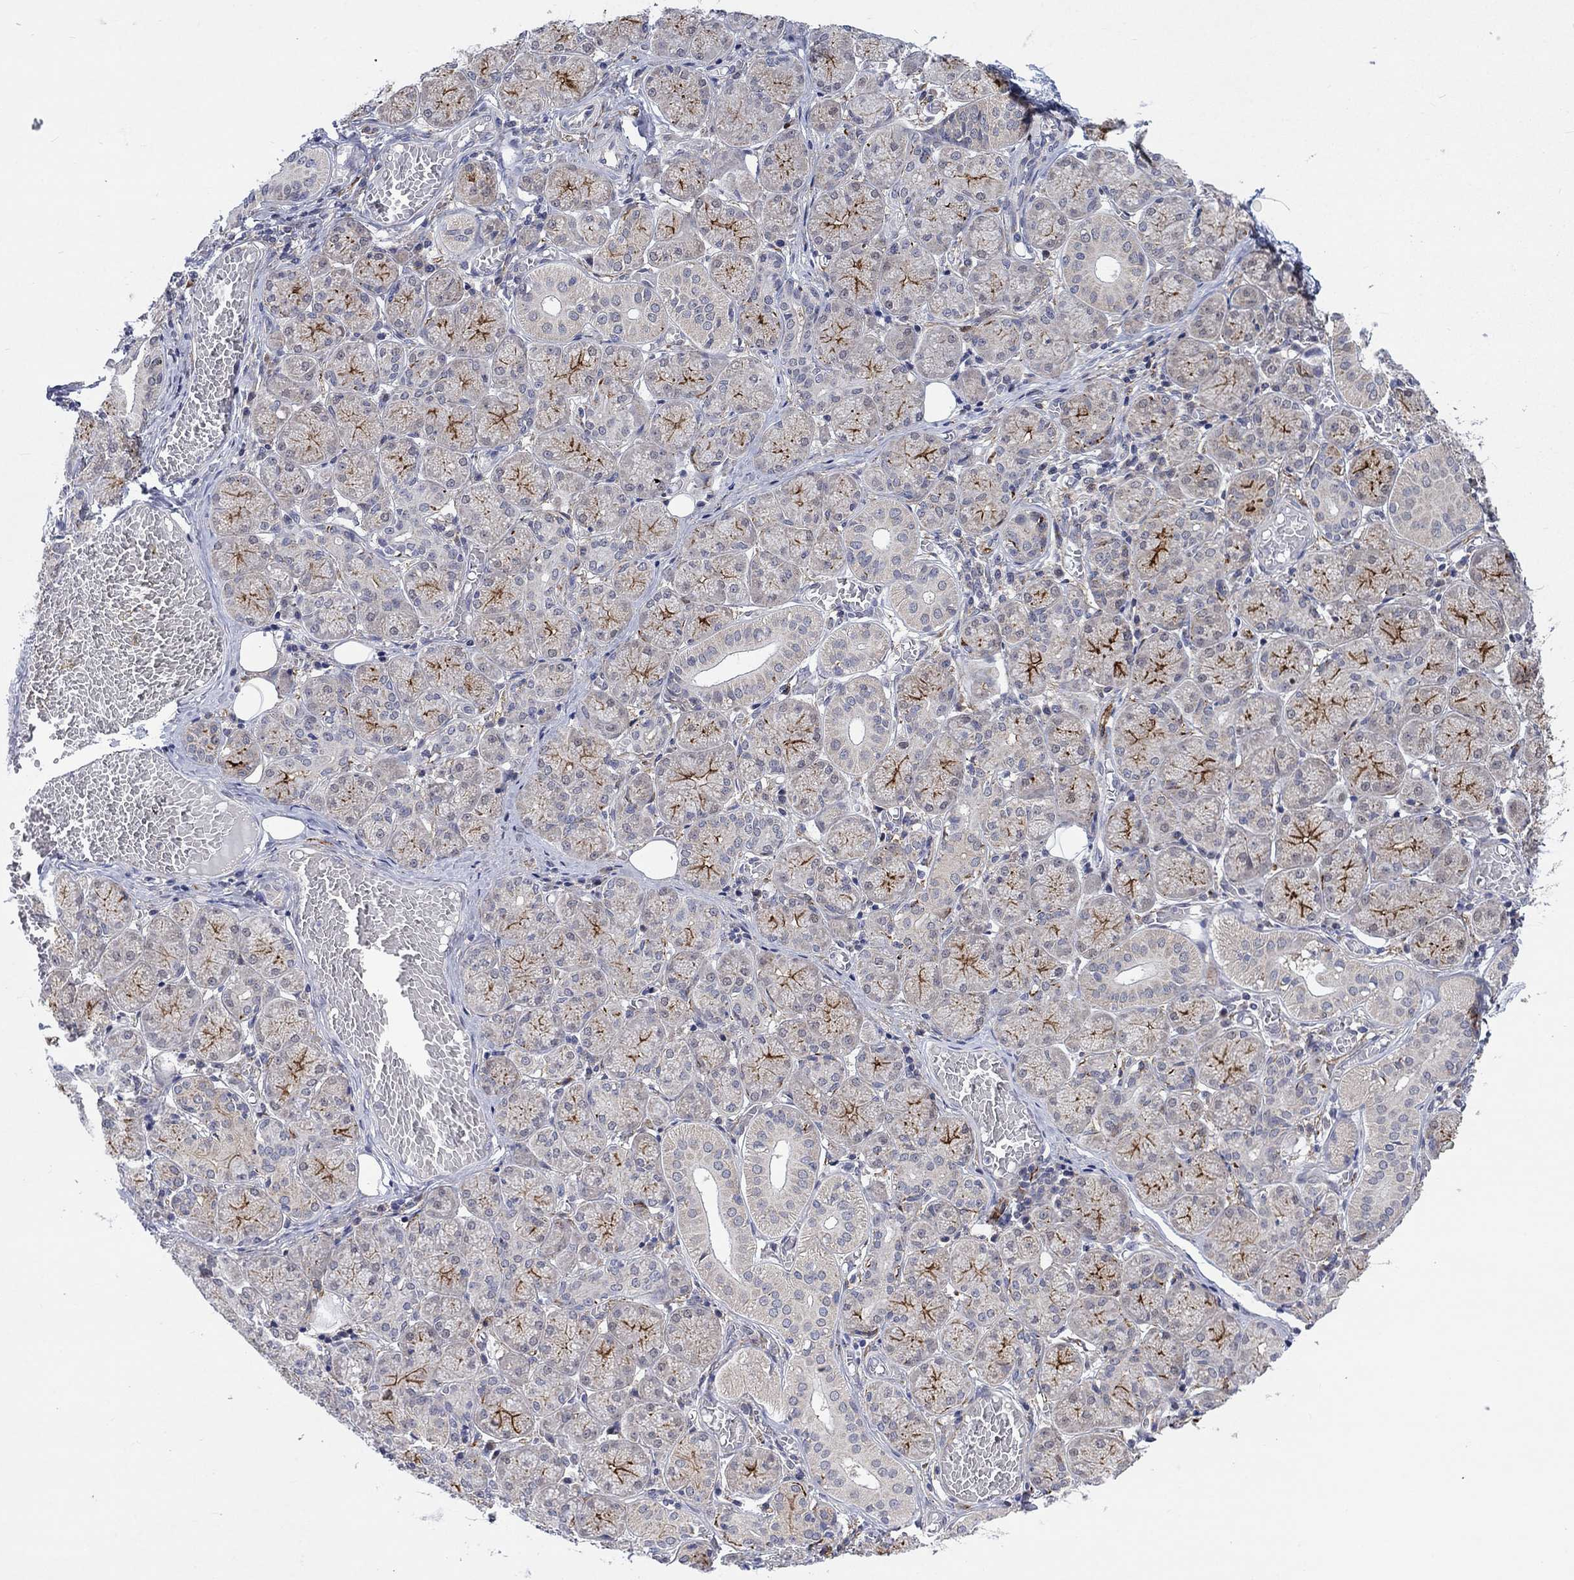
{"staining": {"intensity": "strong", "quantity": "25%-75%", "location": "cytoplasmic/membranous"}, "tissue": "salivary gland", "cell_type": "Glandular cells", "image_type": "normal", "snomed": [{"axis": "morphology", "description": "Normal tissue, NOS"}, {"axis": "topography", "description": "Salivary gland"}, {"axis": "topography", "description": "Peripheral nerve tissue"}], "caption": "Salivary gland stained with a brown dye exhibits strong cytoplasmic/membranous positive positivity in about 25%-75% of glandular cells.", "gene": "SLC35F2", "patient": {"sex": "female", "age": 24}}